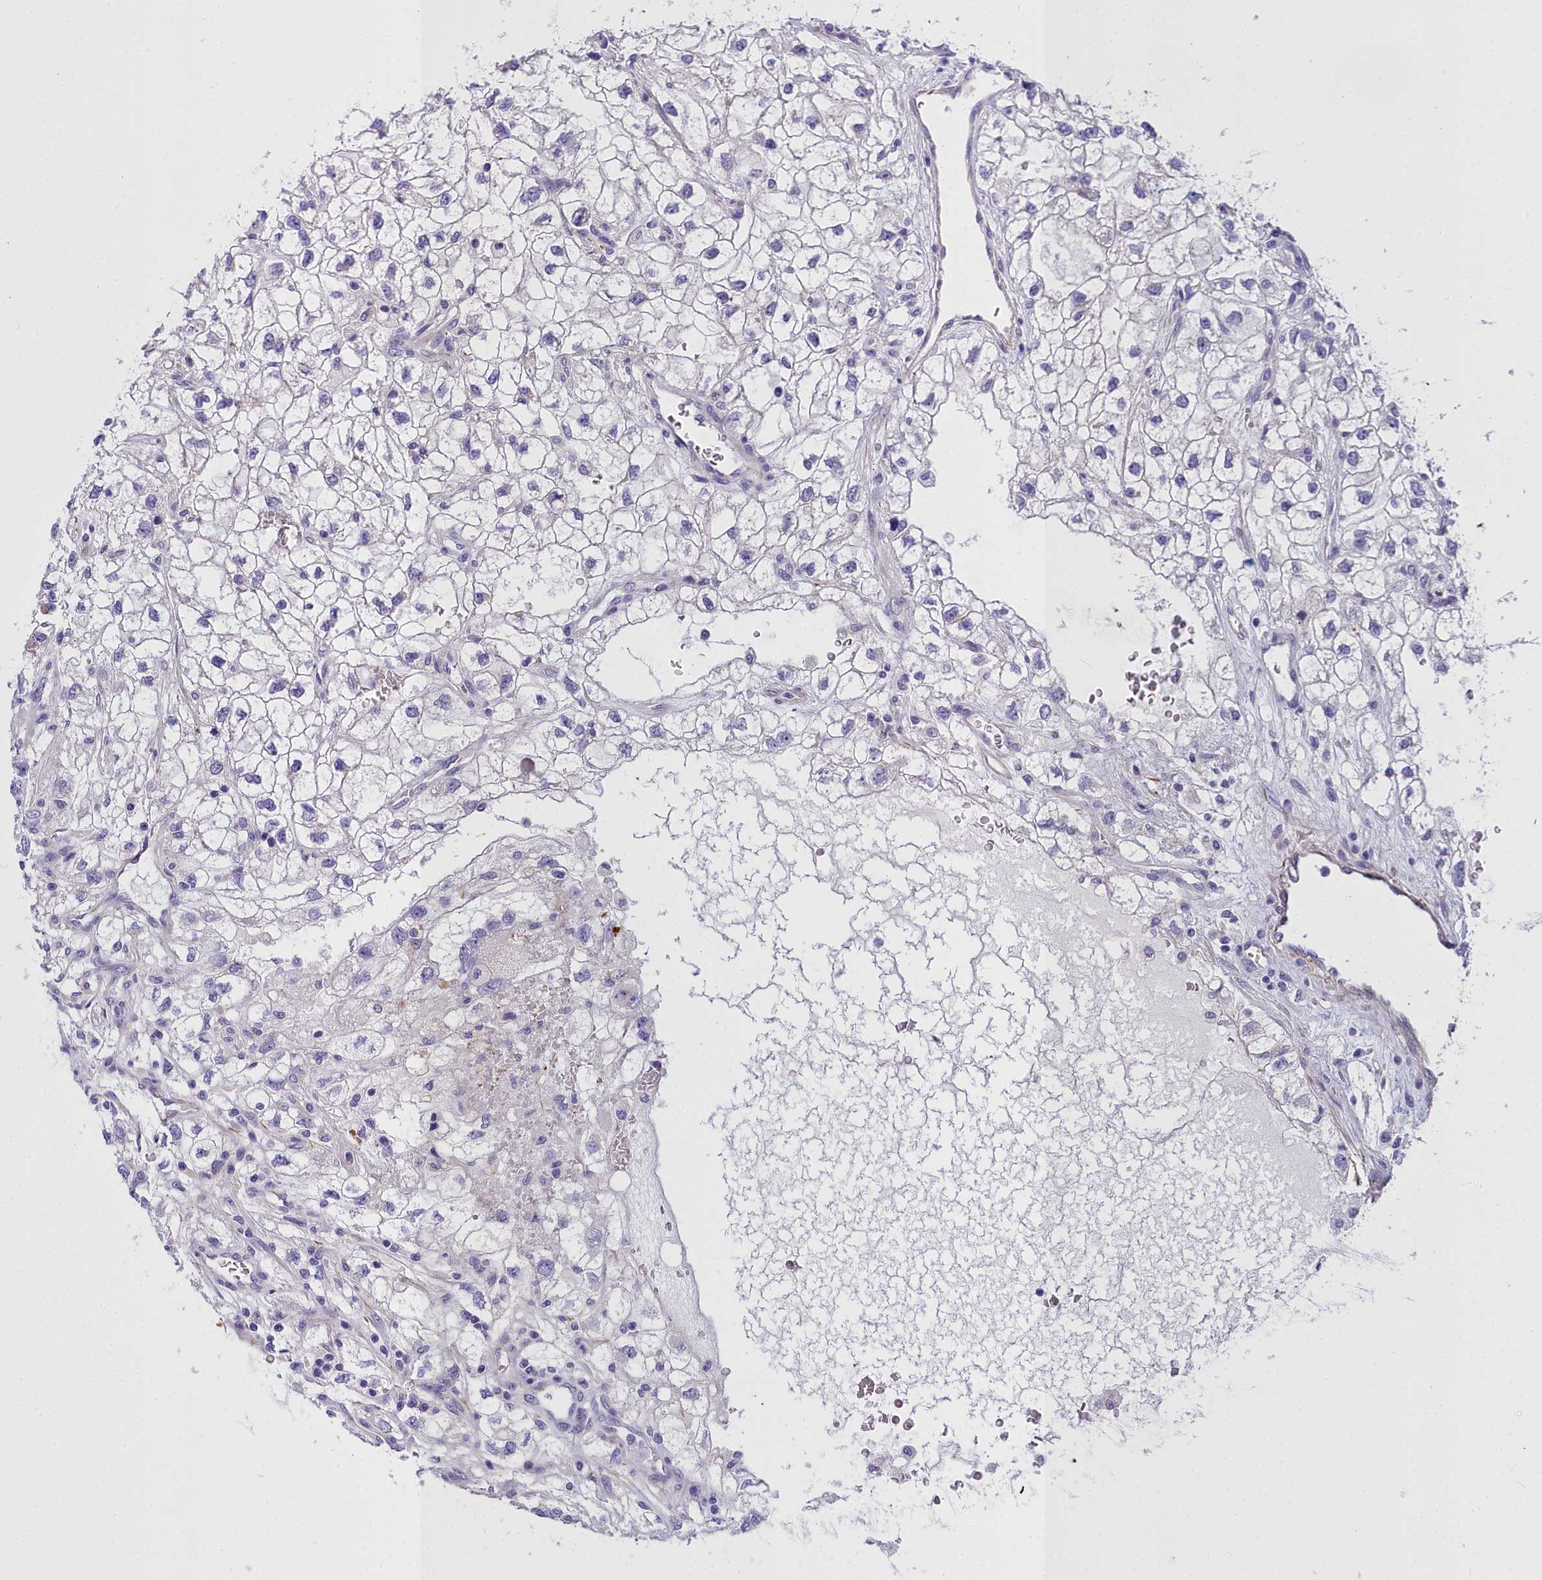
{"staining": {"intensity": "negative", "quantity": "none", "location": "none"}, "tissue": "renal cancer", "cell_type": "Tumor cells", "image_type": "cancer", "snomed": [{"axis": "morphology", "description": "Adenocarcinoma, NOS"}, {"axis": "topography", "description": "Kidney"}], "caption": "The immunohistochemistry micrograph has no significant positivity in tumor cells of renal cancer (adenocarcinoma) tissue.", "gene": "TIMM22", "patient": {"sex": "male", "age": 59}}